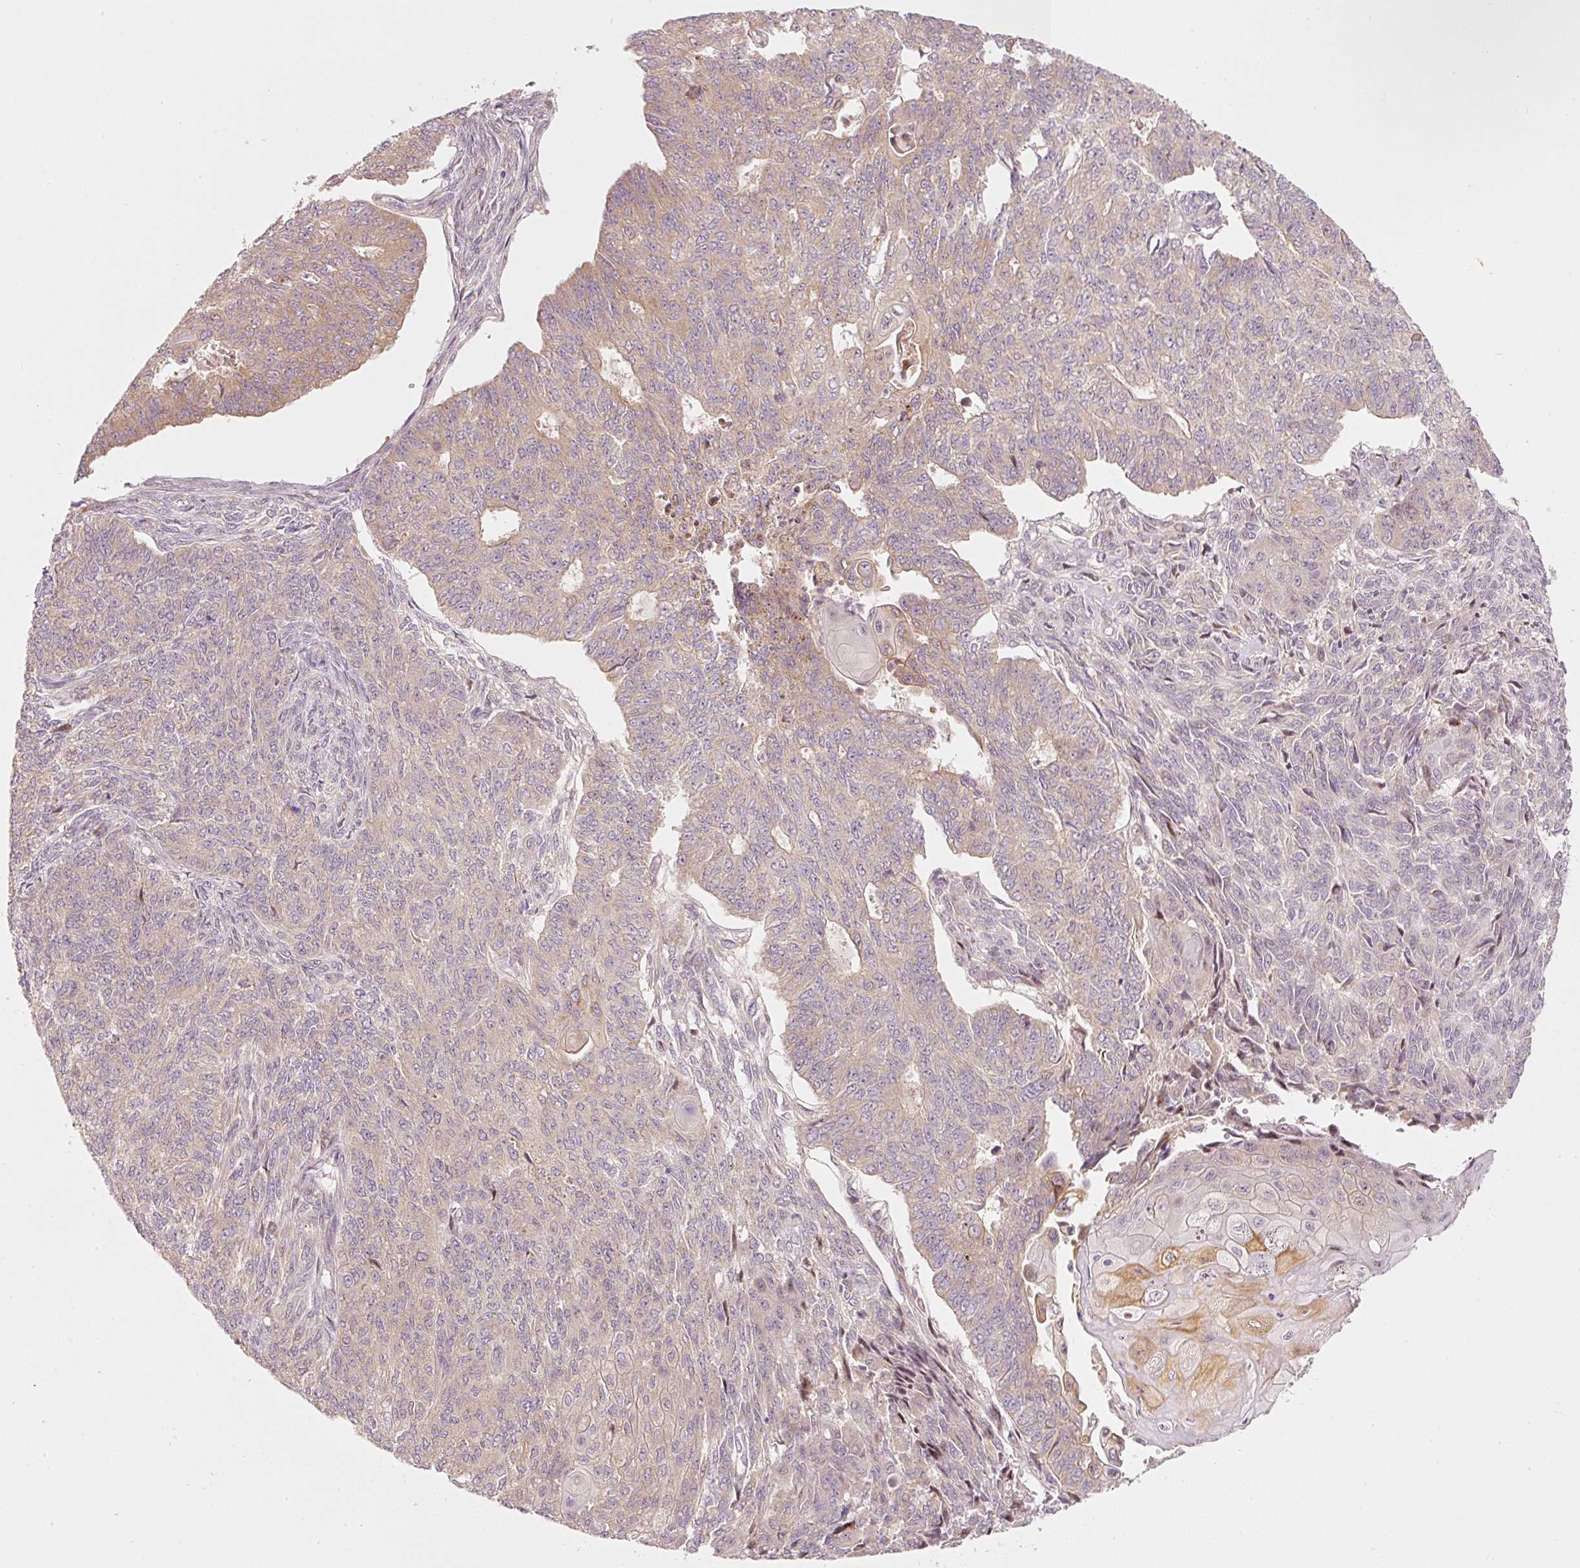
{"staining": {"intensity": "weak", "quantity": "25%-75%", "location": "cytoplasmic/membranous"}, "tissue": "endometrial cancer", "cell_type": "Tumor cells", "image_type": "cancer", "snomed": [{"axis": "morphology", "description": "Adenocarcinoma, NOS"}, {"axis": "topography", "description": "Endometrium"}], "caption": "Protein expression analysis of human adenocarcinoma (endometrial) reveals weak cytoplasmic/membranous positivity in approximately 25%-75% of tumor cells.", "gene": "MAP10", "patient": {"sex": "female", "age": 32}}